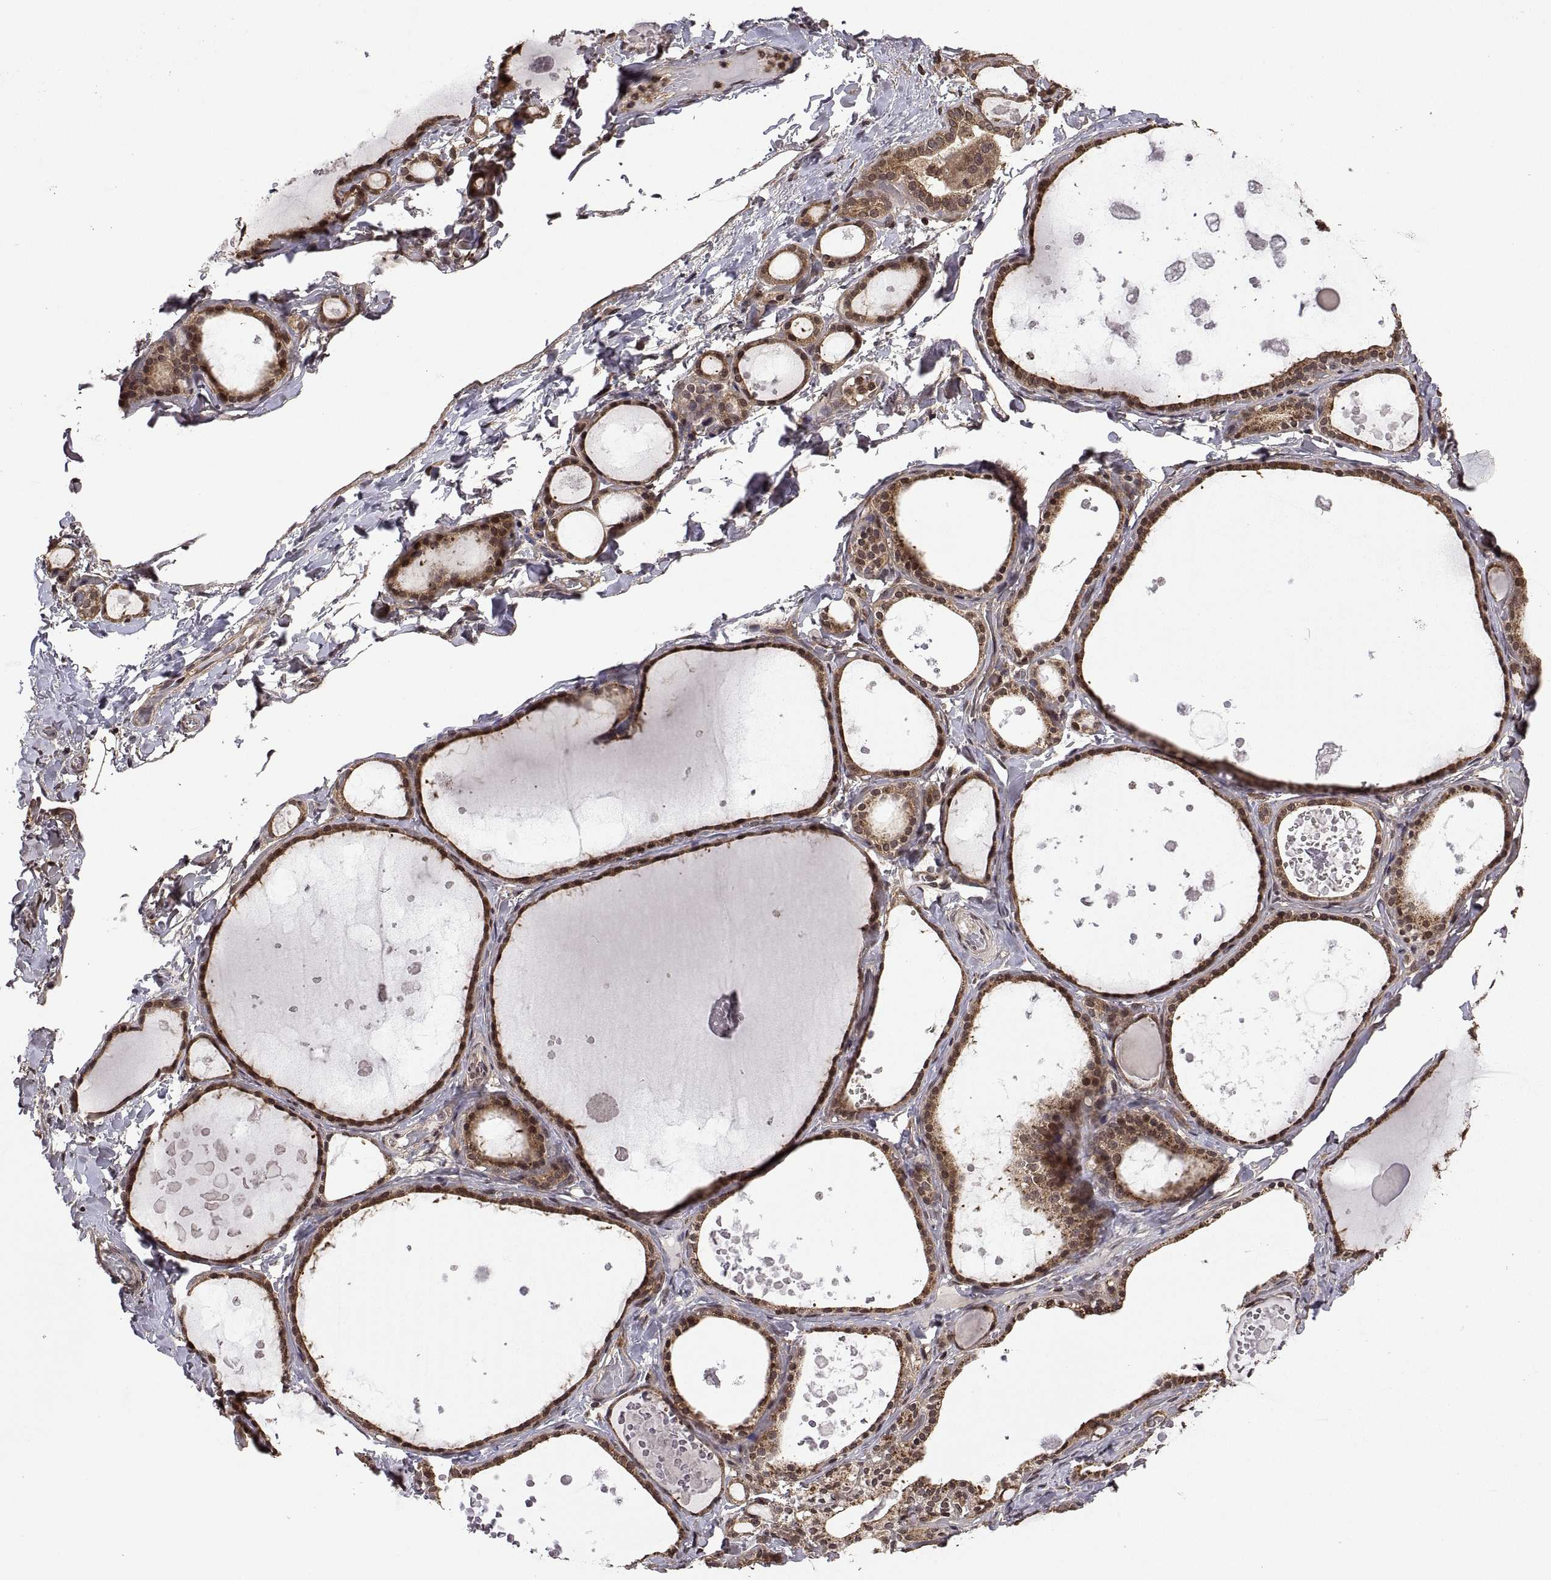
{"staining": {"intensity": "moderate", "quantity": ">75%", "location": "cytoplasmic/membranous,nuclear"}, "tissue": "thyroid gland", "cell_type": "Glandular cells", "image_type": "normal", "snomed": [{"axis": "morphology", "description": "Normal tissue, NOS"}, {"axis": "topography", "description": "Thyroid gland"}], "caption": "Immunohistochemical staining of benign human thyroid gland reveals medium levels of moderate cytoplasmic/membranous,nuclear positivity in about >75% of glandular cells. Nuclei are stained in blue.", "gene": "ZNRF2", "patient": {"sex": "female", "age": 56}}